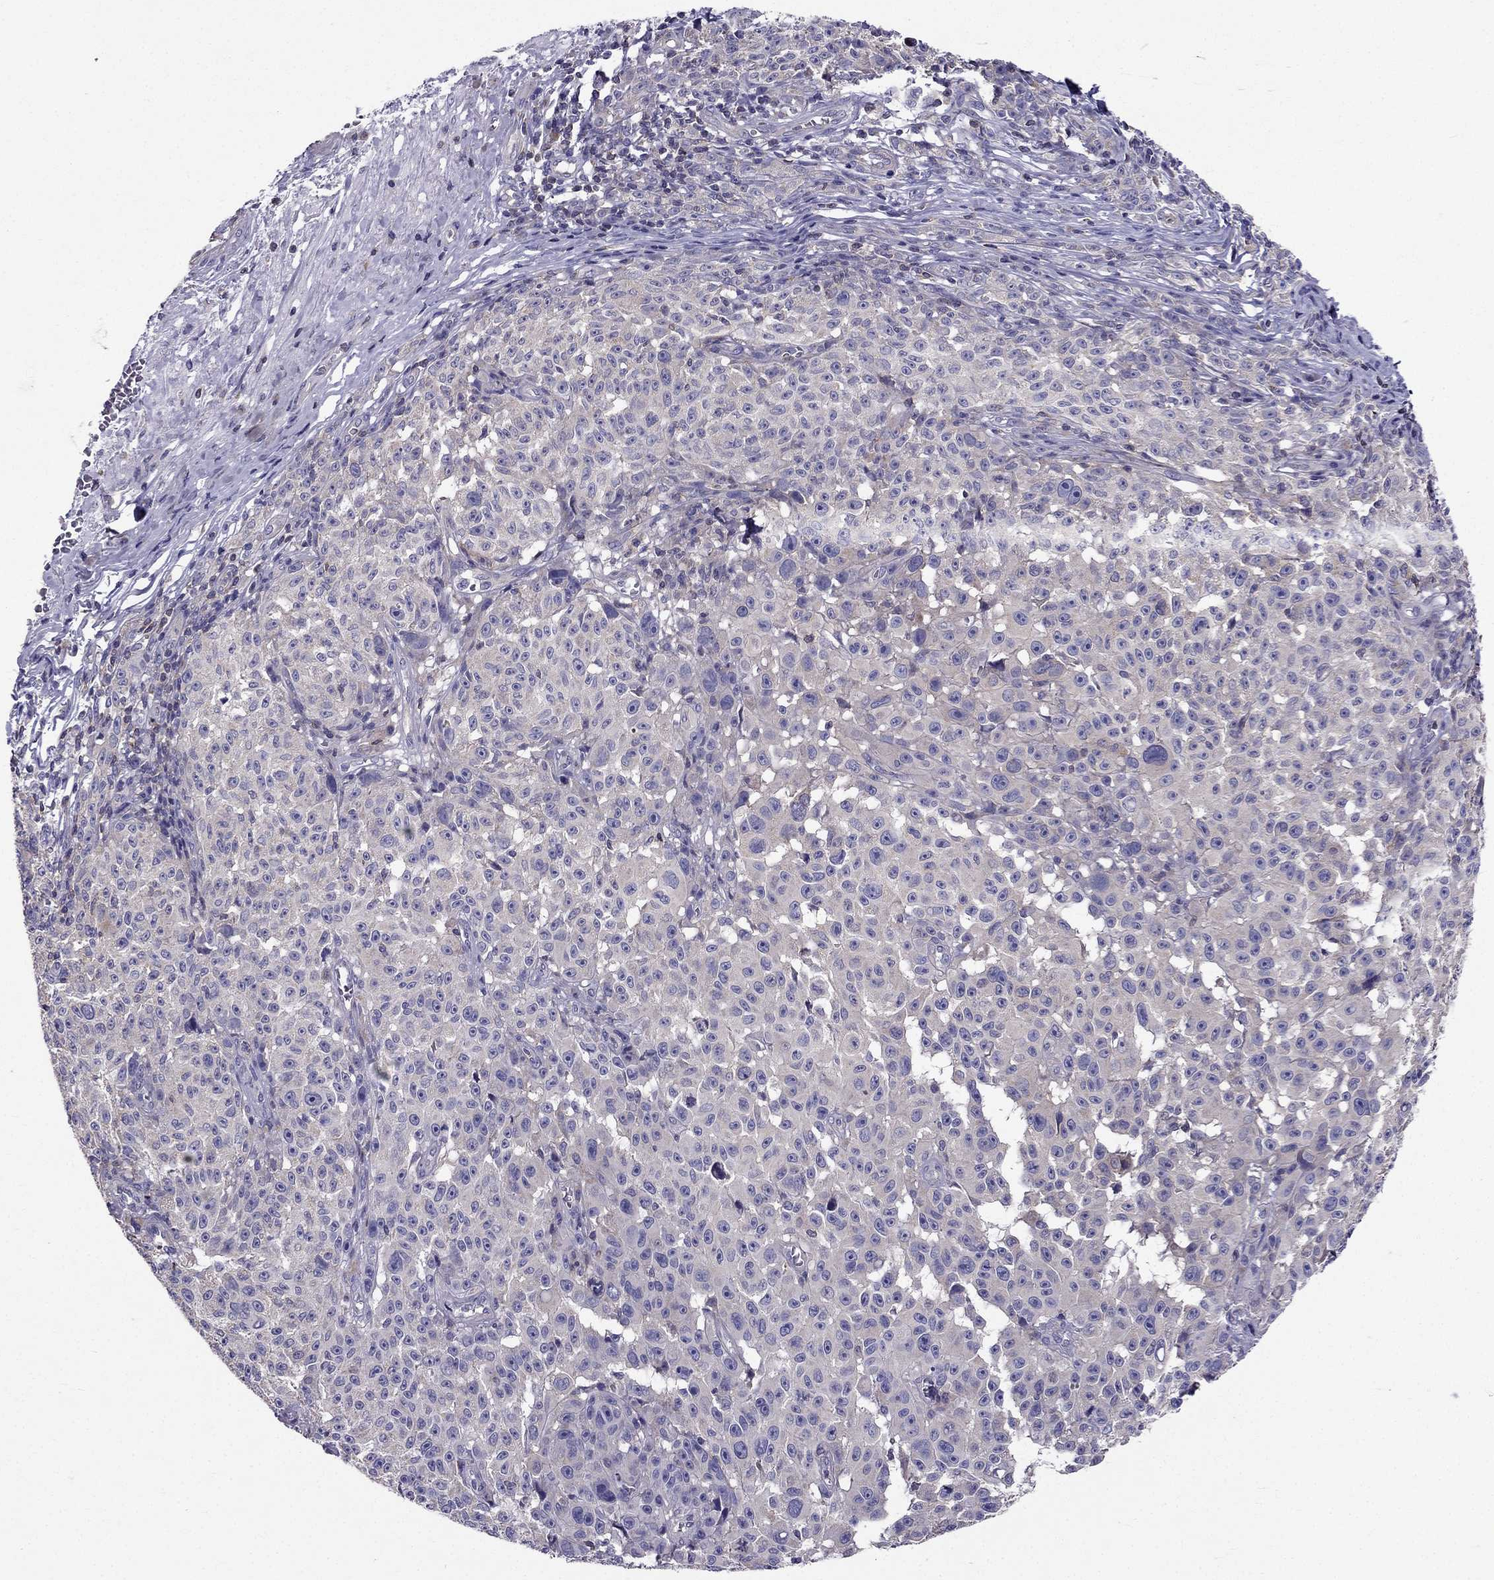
{"staining": {"intensity": "negative", "quantity": "none", "location": "none"}, "tissue": "melanoma", "cell_type": "Tumor cells", "image_type": "cancer", "snomed": [{"axis": "morphology", "description": "Malignant melanoma, NOS"}, {"axis": "topography", "description": "Skin"}], "caption": "Melanoma stained for a protein using IHC demonstrates no staining tumor cells.", "gene": "AAK1", "patient": {"sex": "female", "age": 82}}